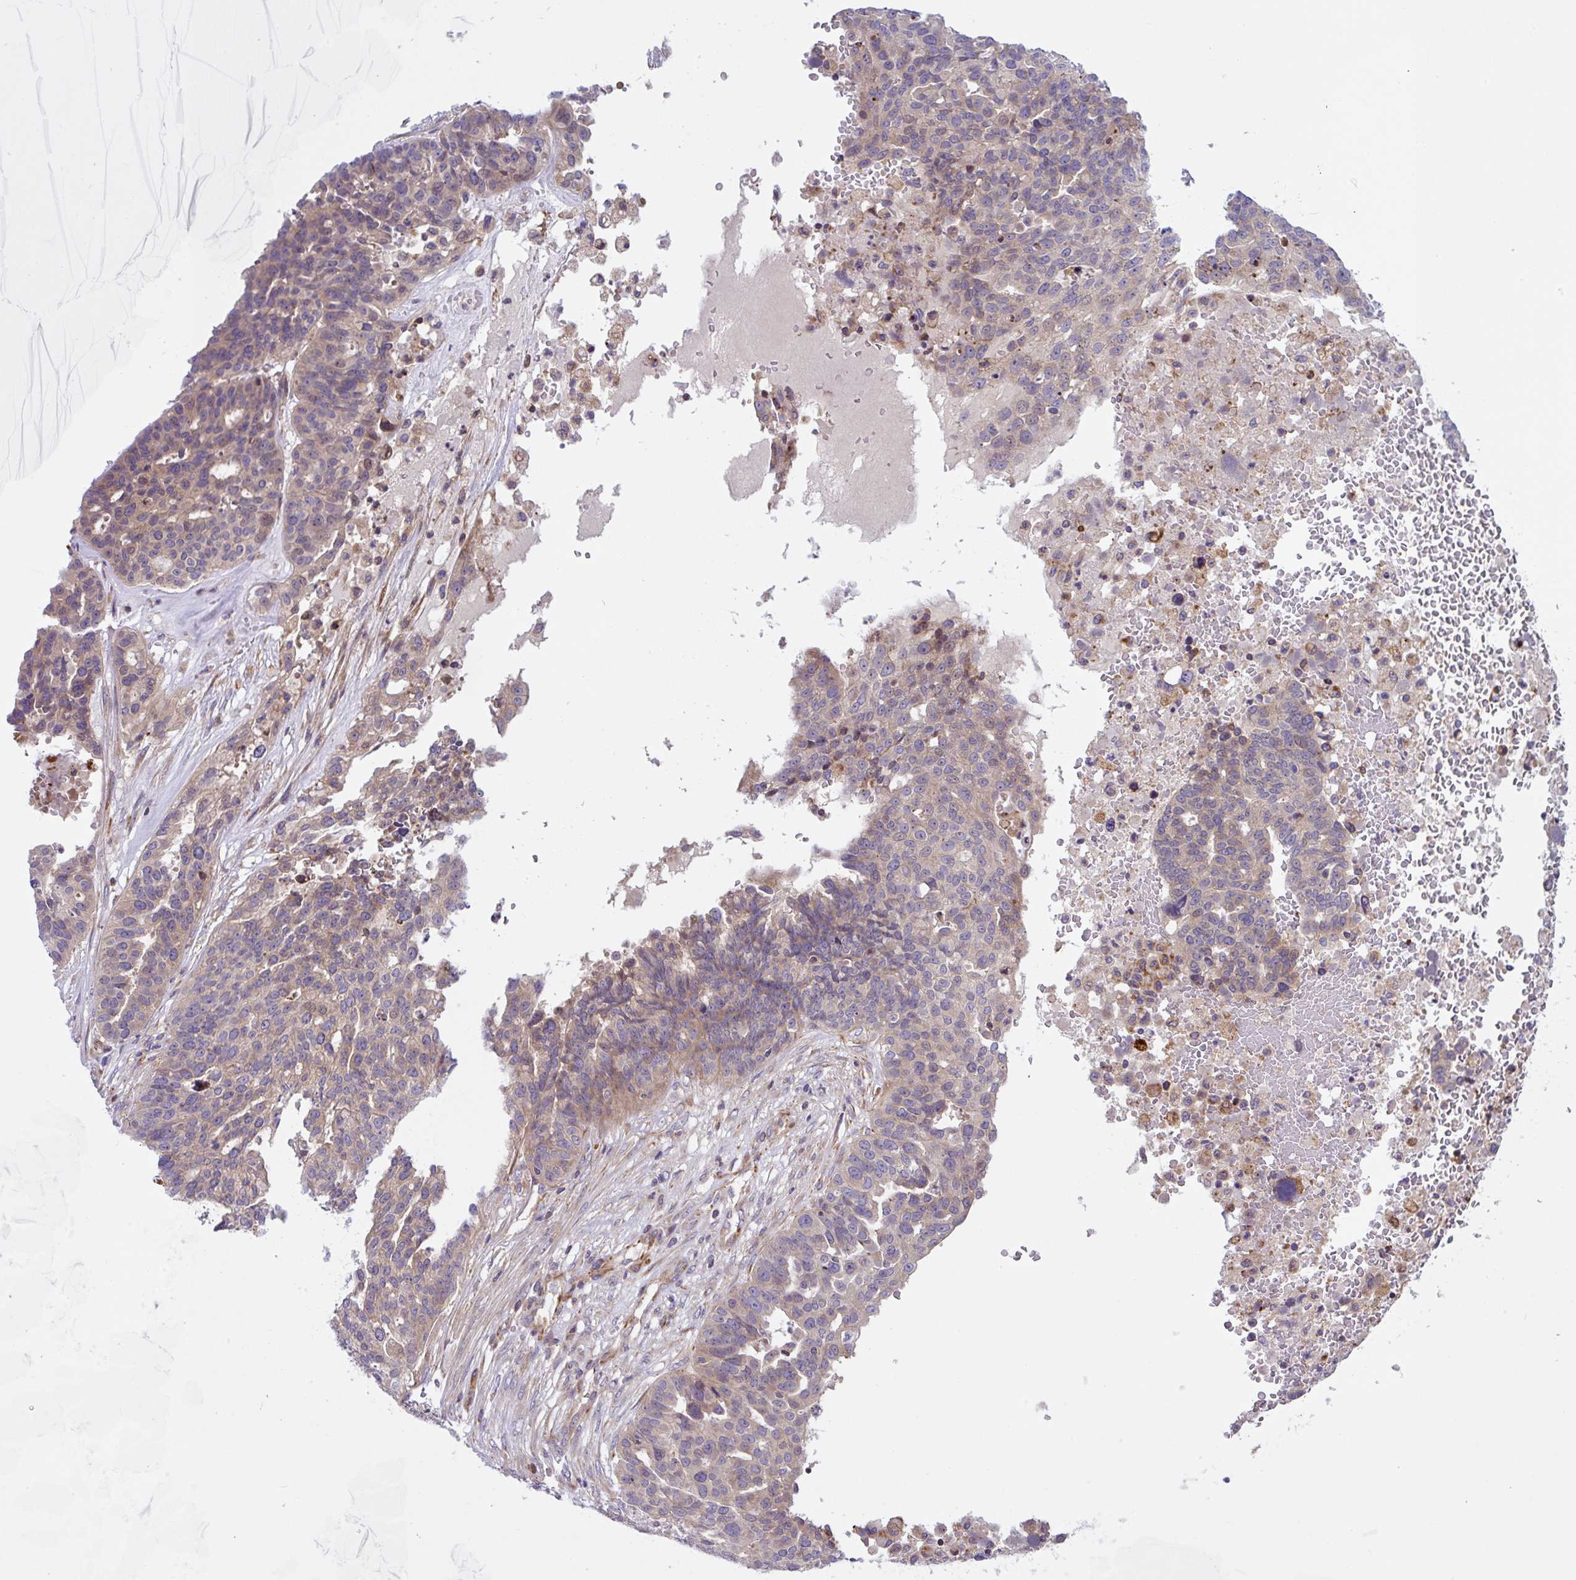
{"staining": {"intensity": "weak", "quantity": "<25%", "location": "cytoplasmic/membranous"}, "tissue": "ovarian cancer", "cell_type": "Tumor cells", "image_type": "cancer", "snomed": [{"axis": "morphology", "description": "Cystadenocarcinoma, serous, NOS"}, {"axis": "topography", "description": "Ovary"}], "caption": "A histopathology image of human ovarian cancer (serous cystadenocarcinoma) is negative for staining in tumor cells. Nuclei are stained in blue.", "gene": "APOBEC3D", "patient": {"sex": "female", "age": 59}}